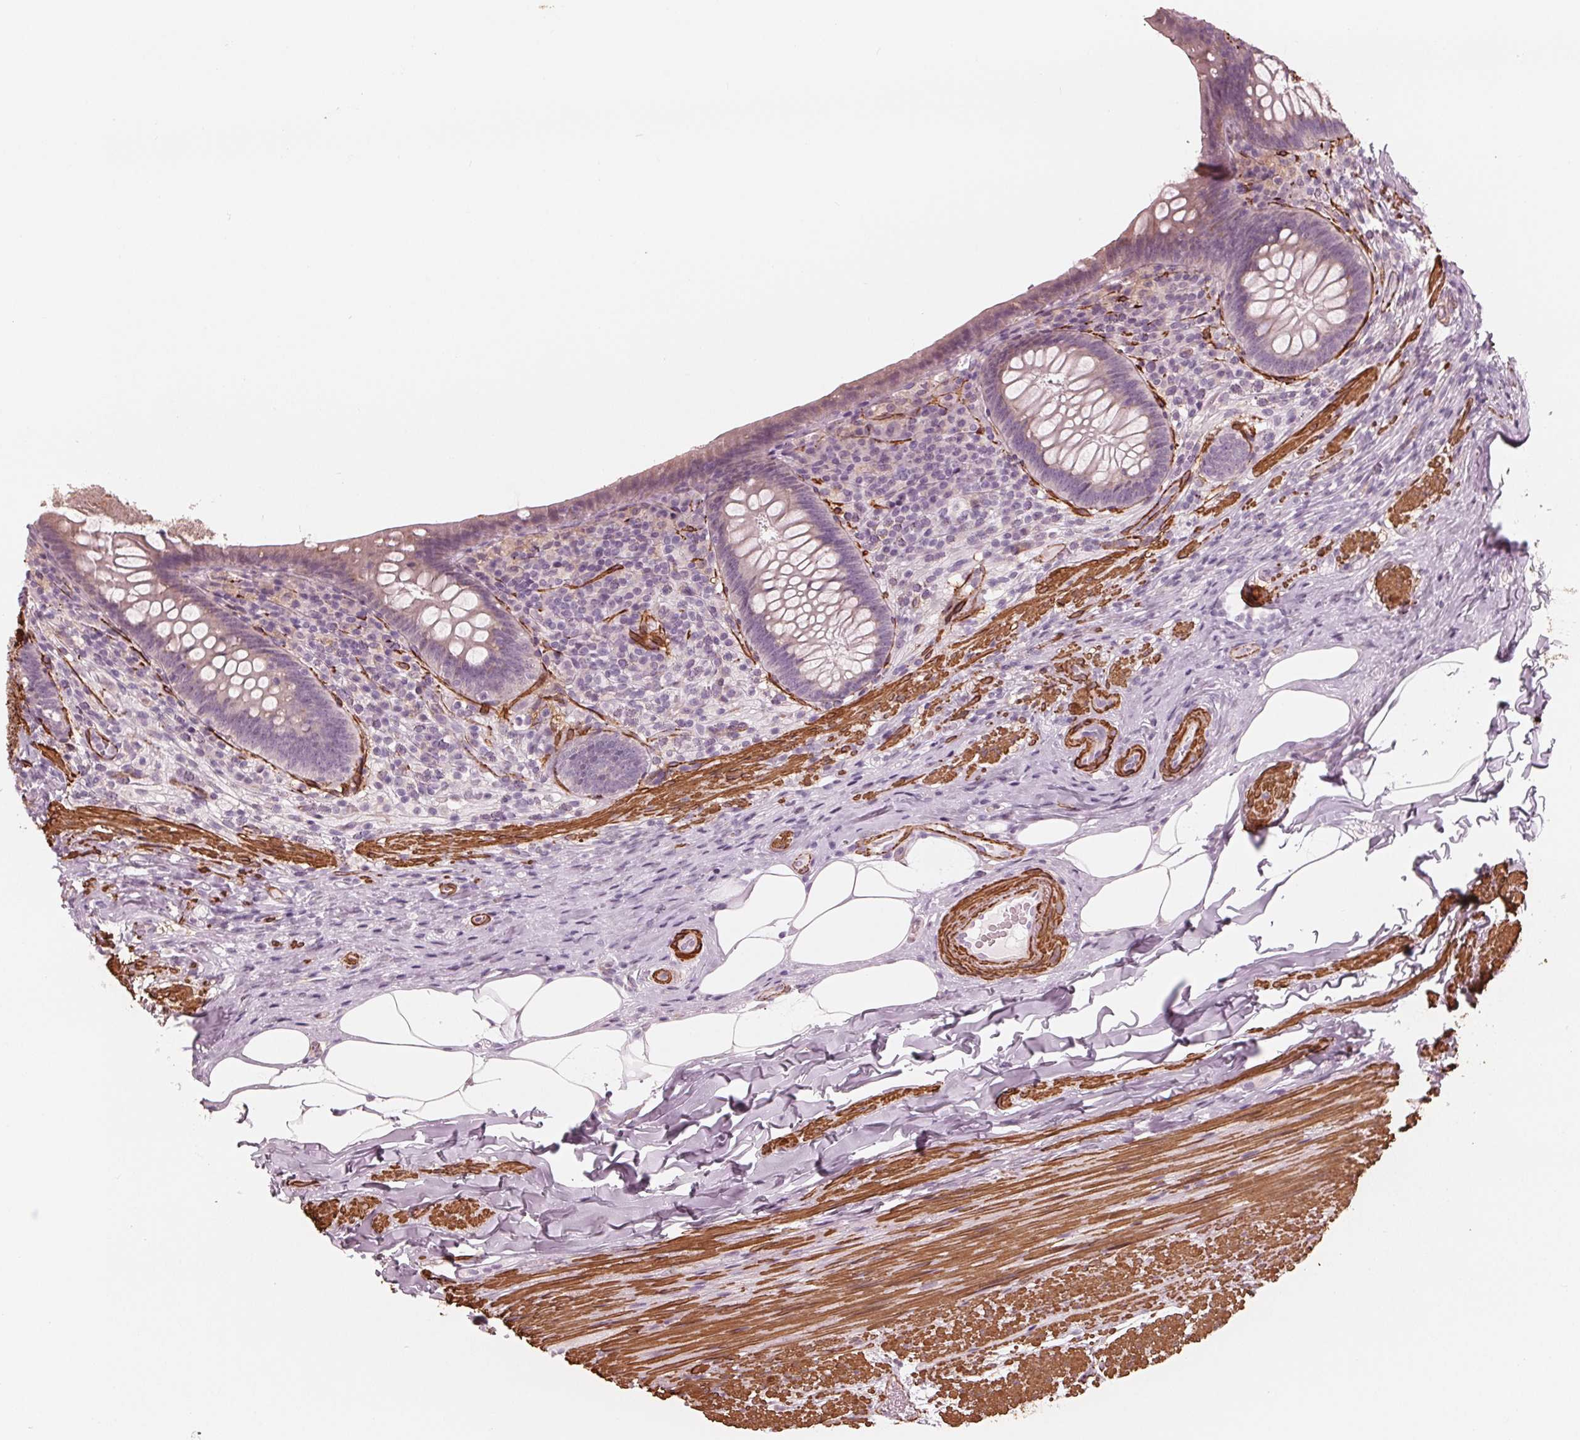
{"staining": {"intensity": "negative", "quantity": "none", "location": "none"}, "tissue": "appendix", "cell_type": "Glandular cells", "image_type": "normal", "snomed": [{"axis": "morphology", "description": "Normal tissue, NOS"}, {"axis": "topography", "description": "Appendix"}], "caption": "This image is of normal appendix stained with immunohistochemistry (IHC) to label a protein in brown with the nuclei are counter-stained blue. There is no expression in glandular cells.", "gene": "MIER3", "patient": {"sex": "male", "age": 47}}